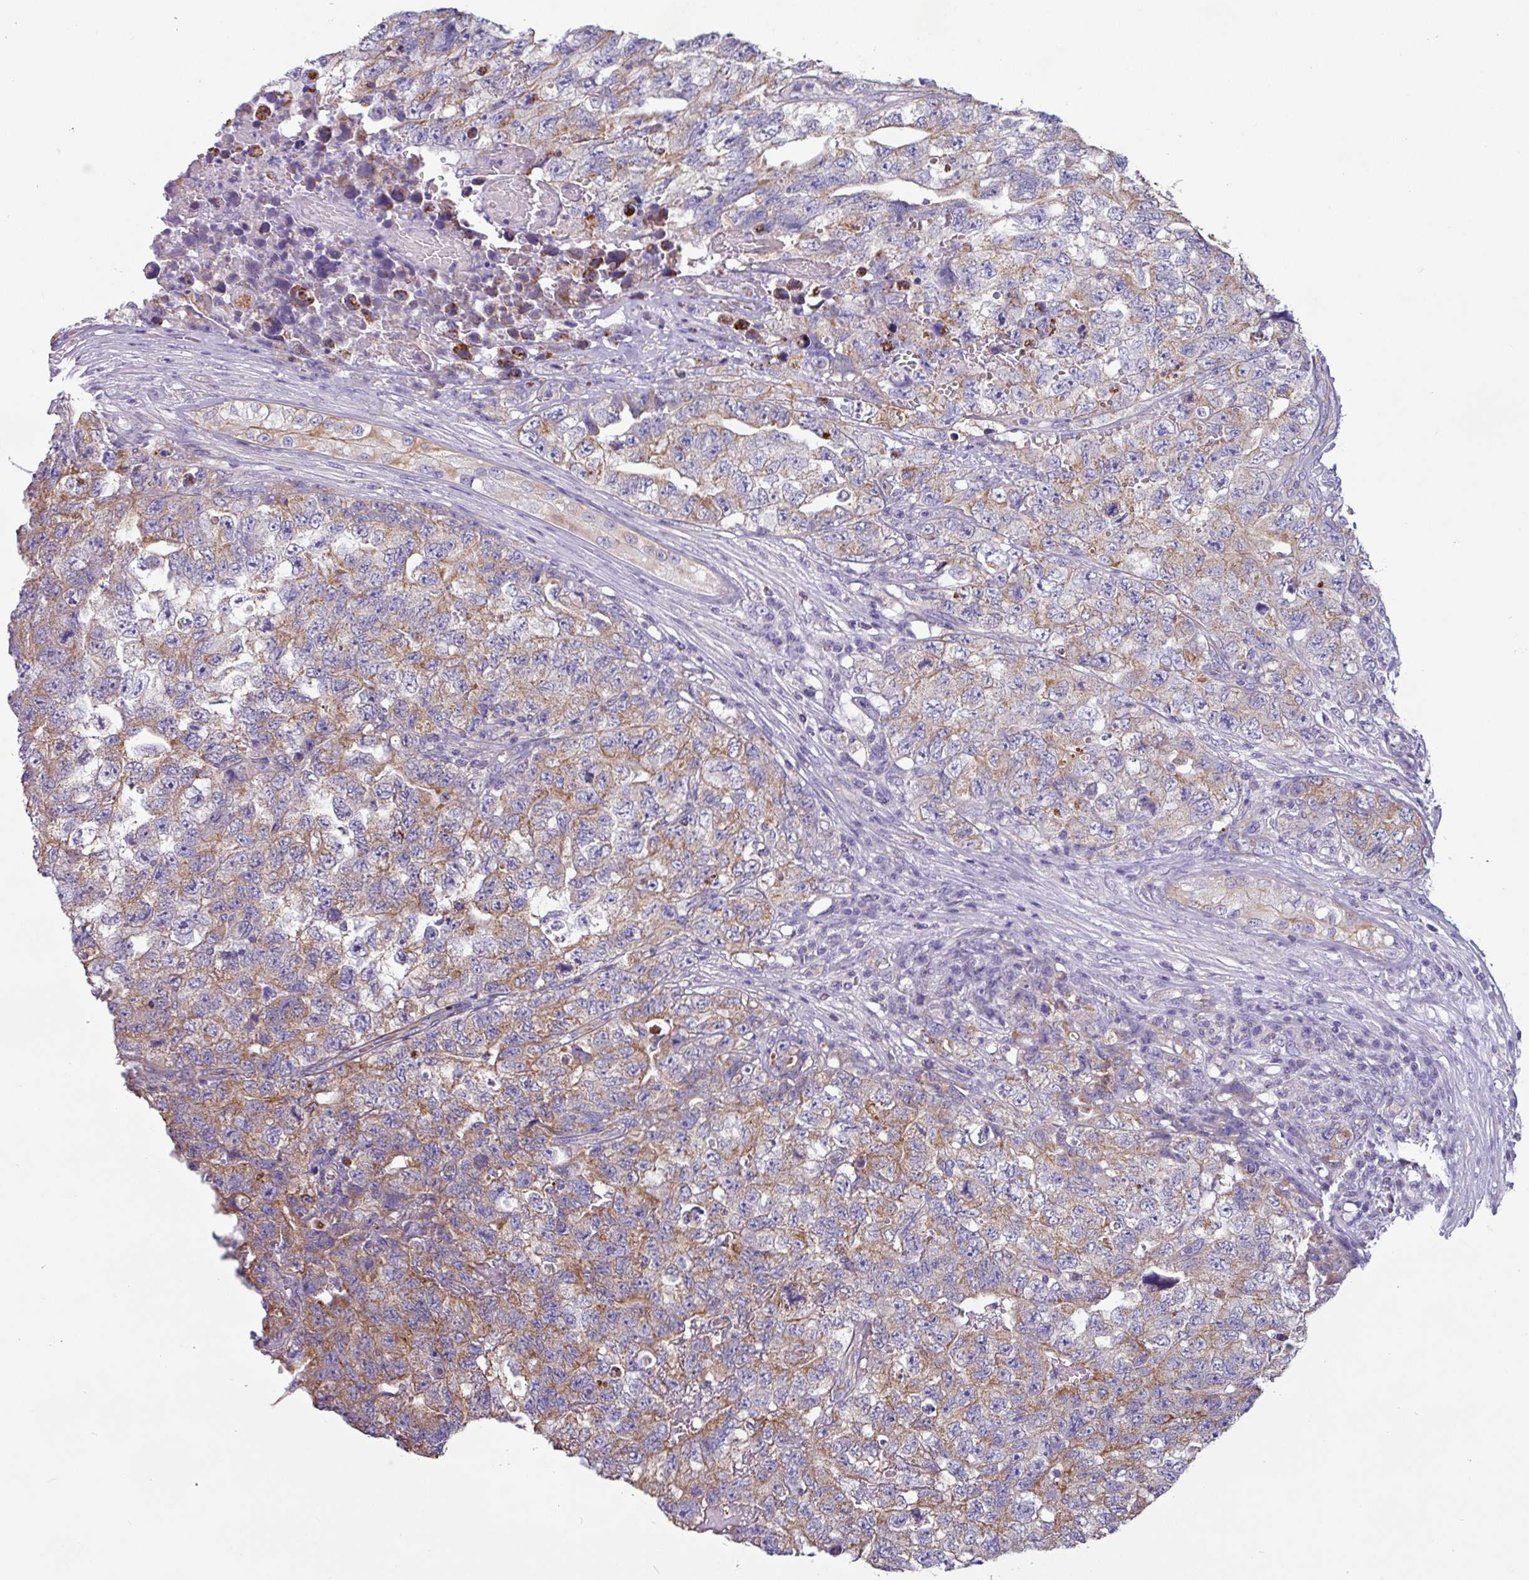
{"staining": {"intensity": "moderate", "quantity": "25%-75%", "location": "cytoplasmic/membranous"}, "tissue": "testis cancer", "cell_type": "Tumor cells", "image_type": "cancer", "snomed": [{"axis": "morphology", "description": "Carcinoma, Embryonal, NOS"}, {"axis": "topography", "description": "Testis"}], "caption": "Approximately 25%-75% of tumor cells in human testis embryonal carcinoma show moderate cytoplasmic/membranous protein staining as visualized by brown immunohistochemical staining.", "gene": "CAMK1", "patient": {"sex": "male", "age": 31}}